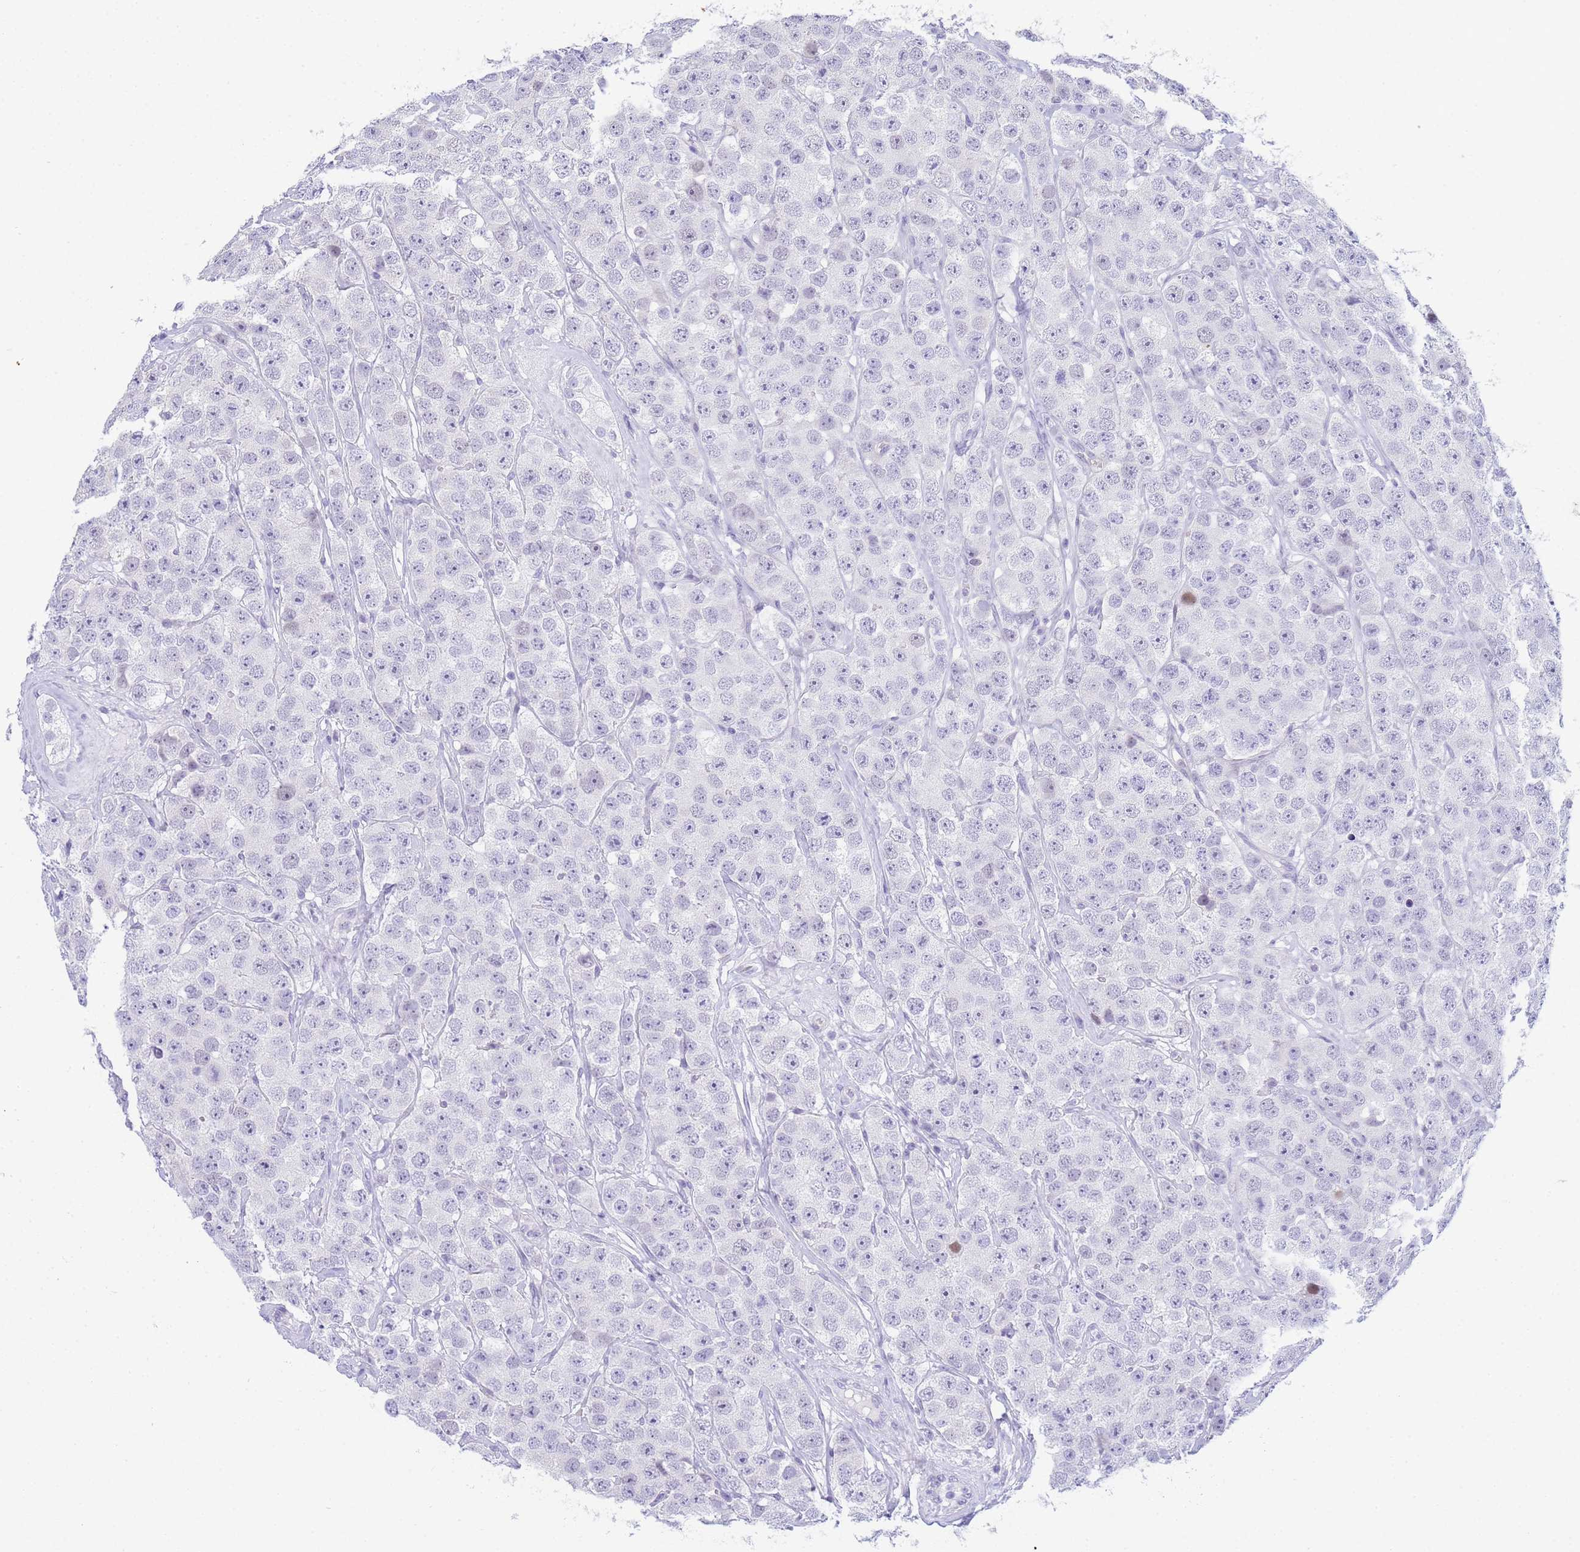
{"staining": {"intensity": "negative", "quantity": "none", "location": "none"}, "tissue": "testis cancer", "cell_type": "Tumor cells", "image_type": "cancer", "snomed": [{"axis": "morphology", "description": "Seminoma, NOS"}, {"axis": "topography", "description": "Testis"}], "caption": "Seminoma (testis) stained for a protein using IHC shows no expression tumor cells.", "gene": "SNX20", "patient": {"sex": "male", "age": 28}}